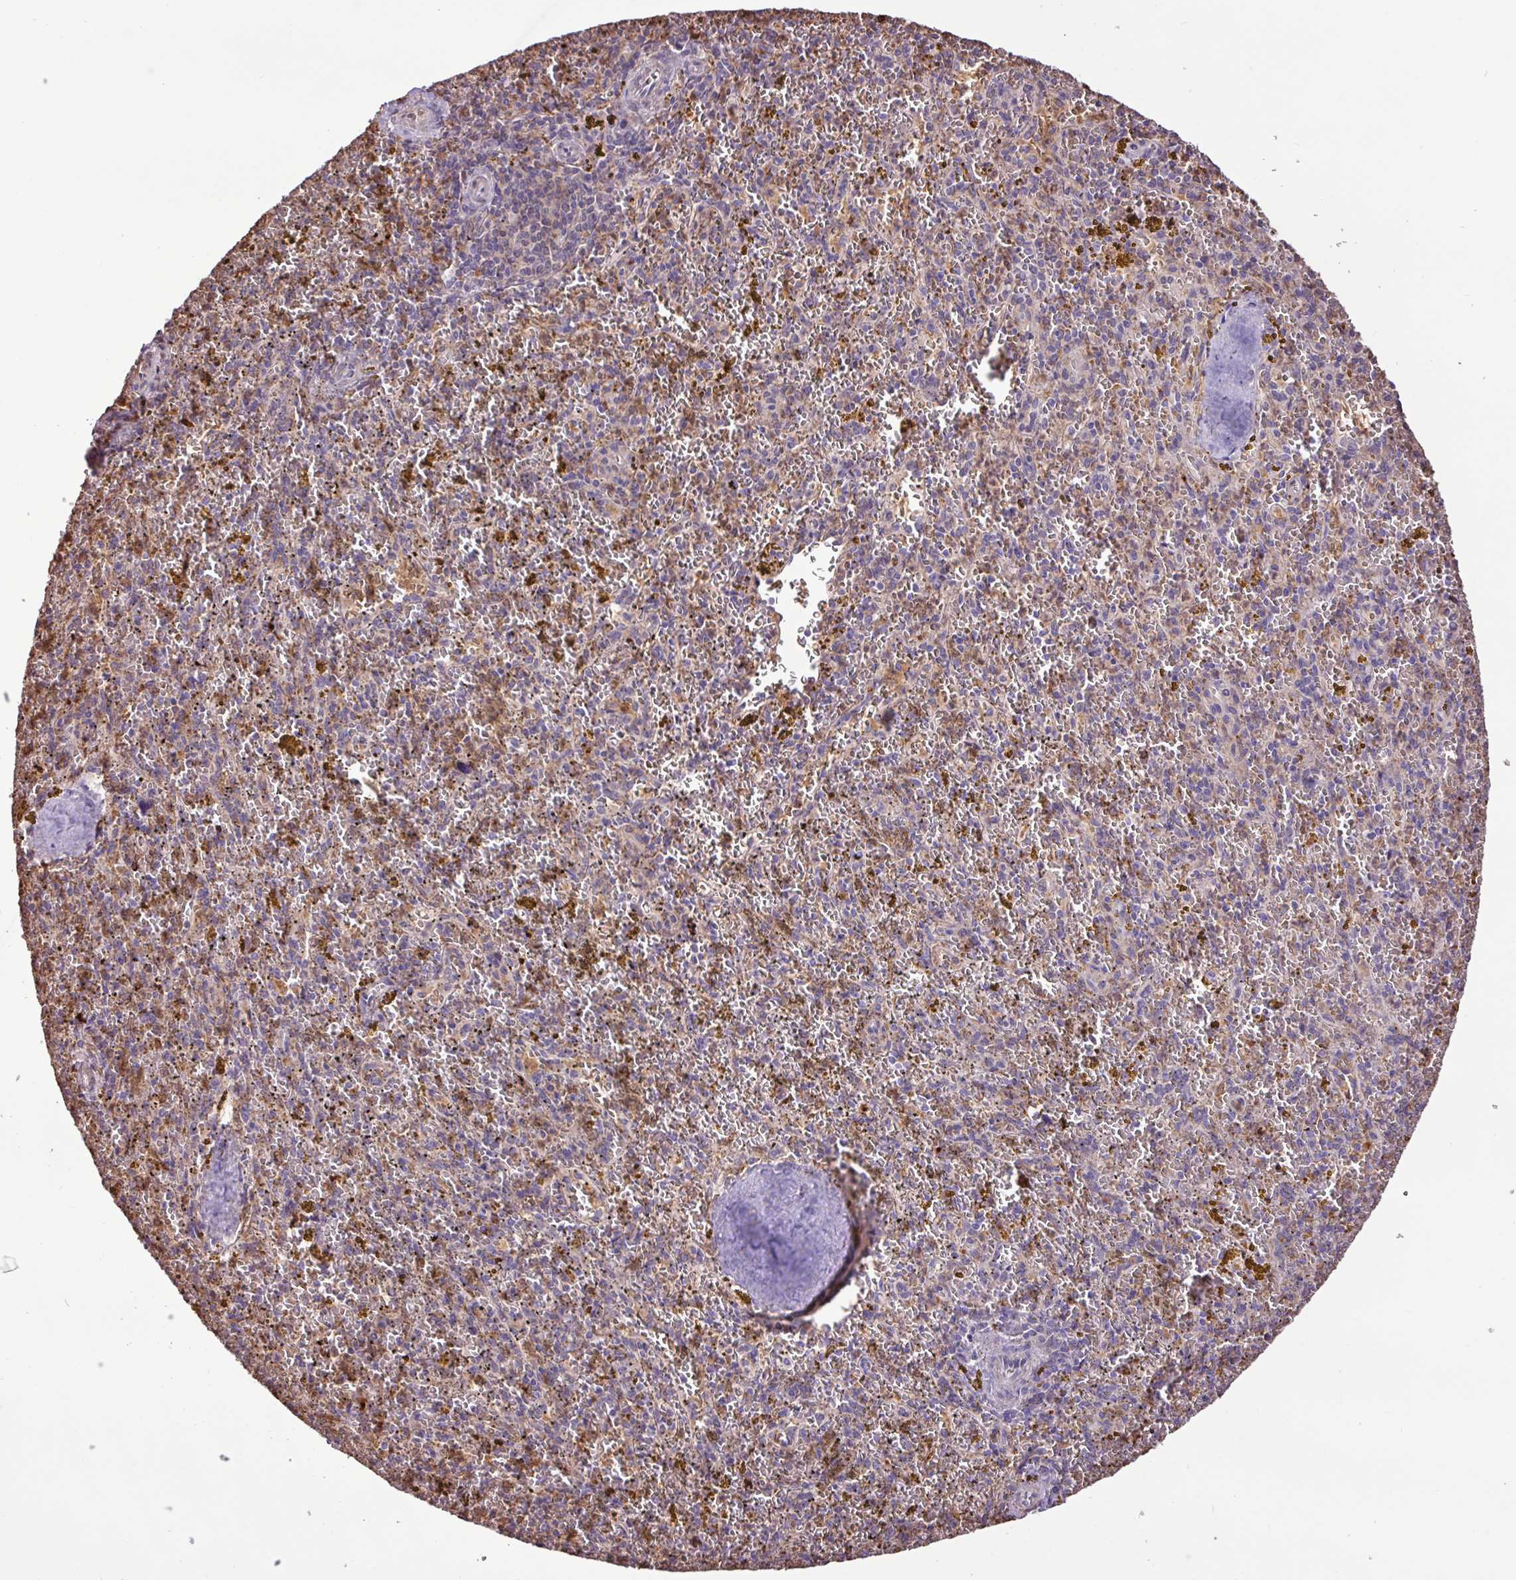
{"staining": {"intensity": "weak", "quantity": ">75%", "location": "cytoplasmic/membranous,nuclear"}, "tissue": "spleen", "cell_type": "Cells in red pulp", "image_type": "normal", "snomed": [{"axis": "morphology", "description": "Normal tissue, NOS"}, {"axis": "topography", "description": "Spleen"}], "caption": "Immunohistochemical staining of normal spleen displays >75% levels of weak cytoplasmic/membranous,nuclear protein staining in about >75% of cells in red pulp.", "gene": "CHST11", "patient": {"sex": "male", "age": 57}}